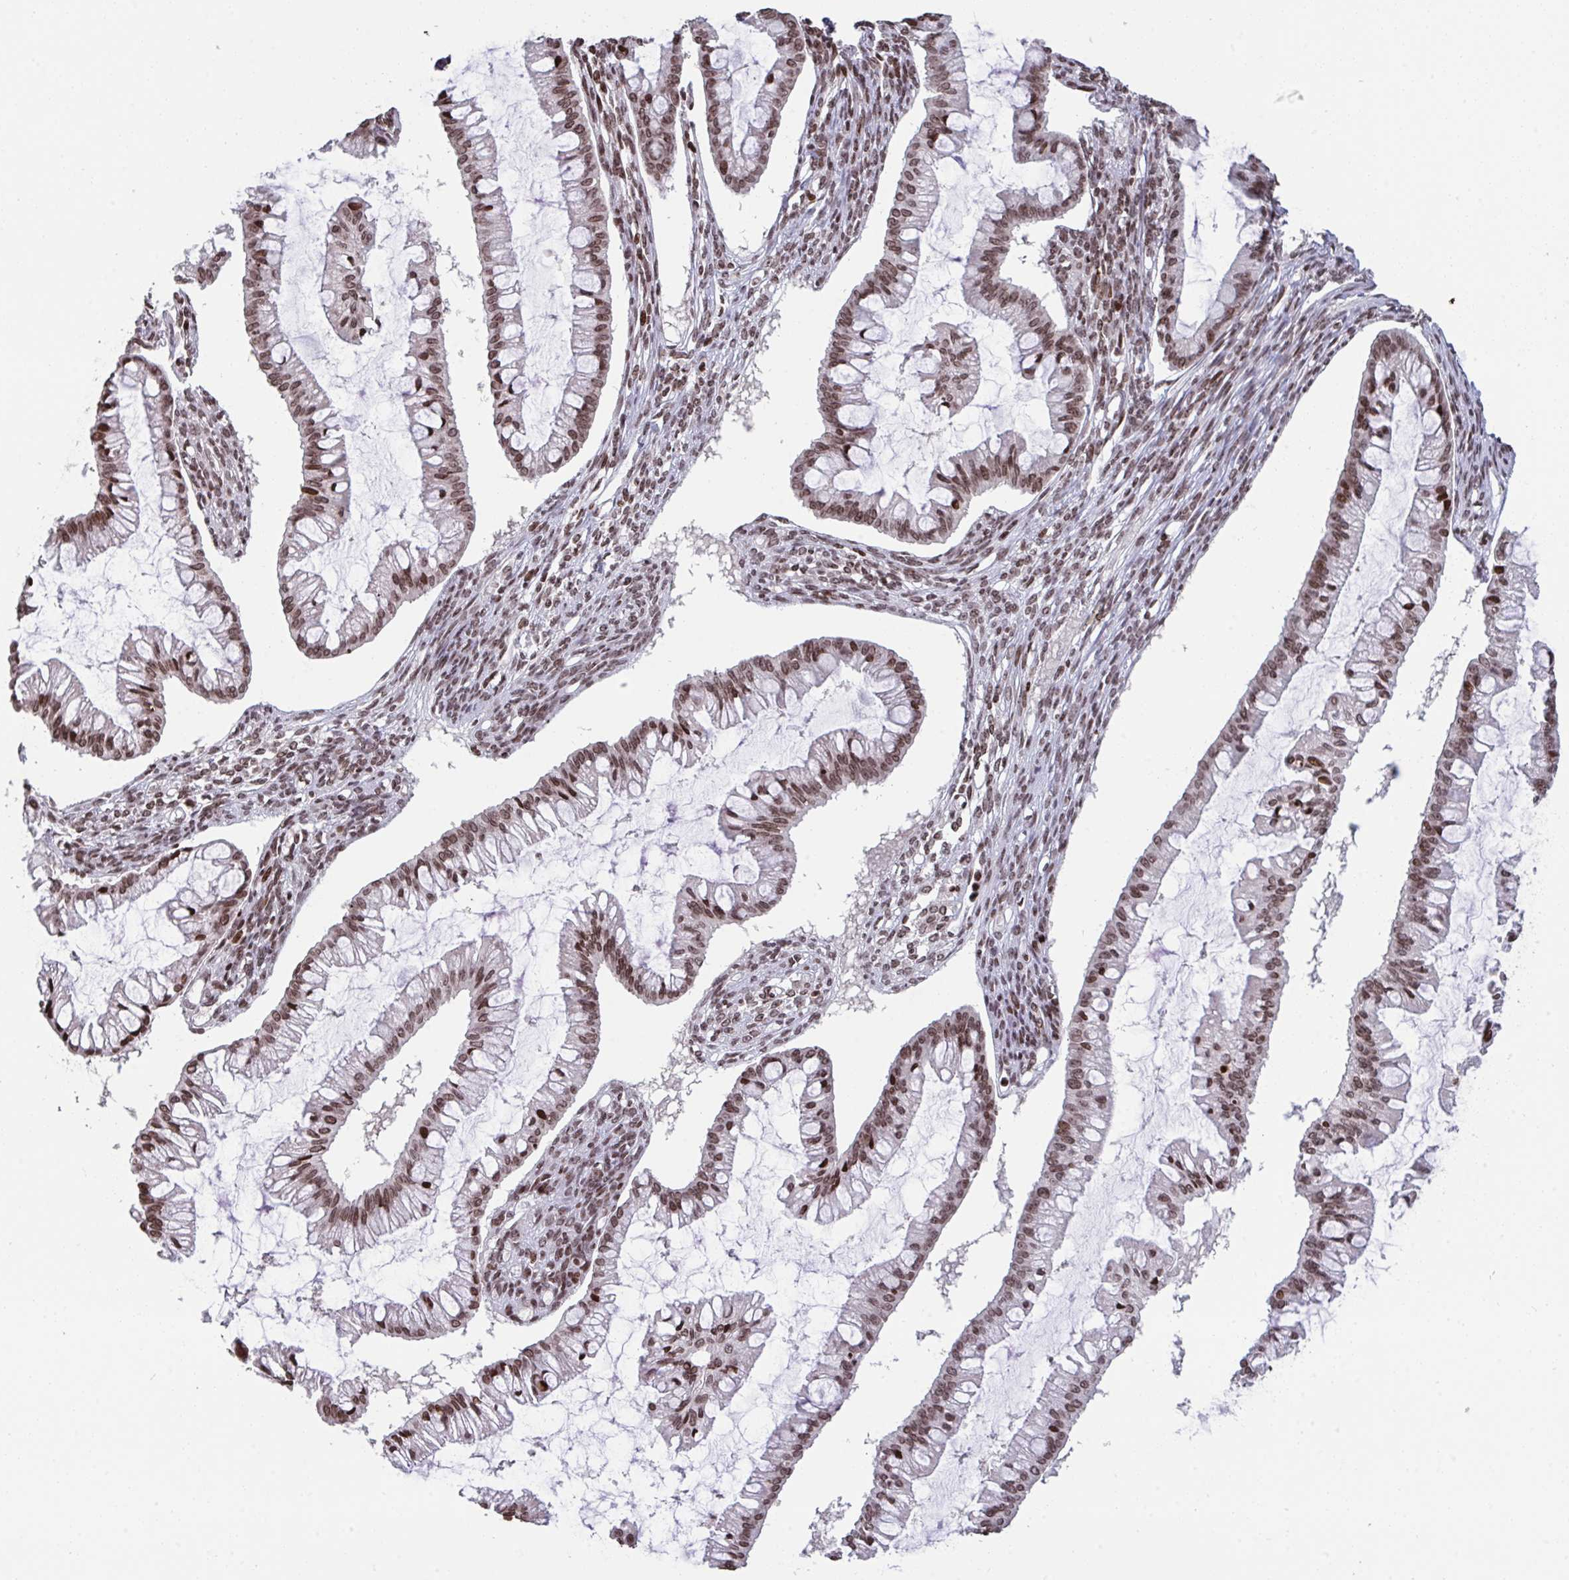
{"staining": {"intensity": "moderate", "quantity": ">75%", "location": "nuclear"}, "tissue": "ovarian cancer", "cell_type": "Tumor cells", "image_type": "cancer", "snomed": [{"axis": "morphology", "description": "Cystadenocarcinoma, mucinous, NOS"}, {"axis": "topography", "description": "Ovary"}], "caption": "About >75% of tumor cells in human ovarian cancer (mucinous cystadenocarcinoma) display moderate nuclear protein staining as visualized by brown immunohistochemical staining.", "gene": "NIP7", "patient": {"sex": "female", "age": 73}}